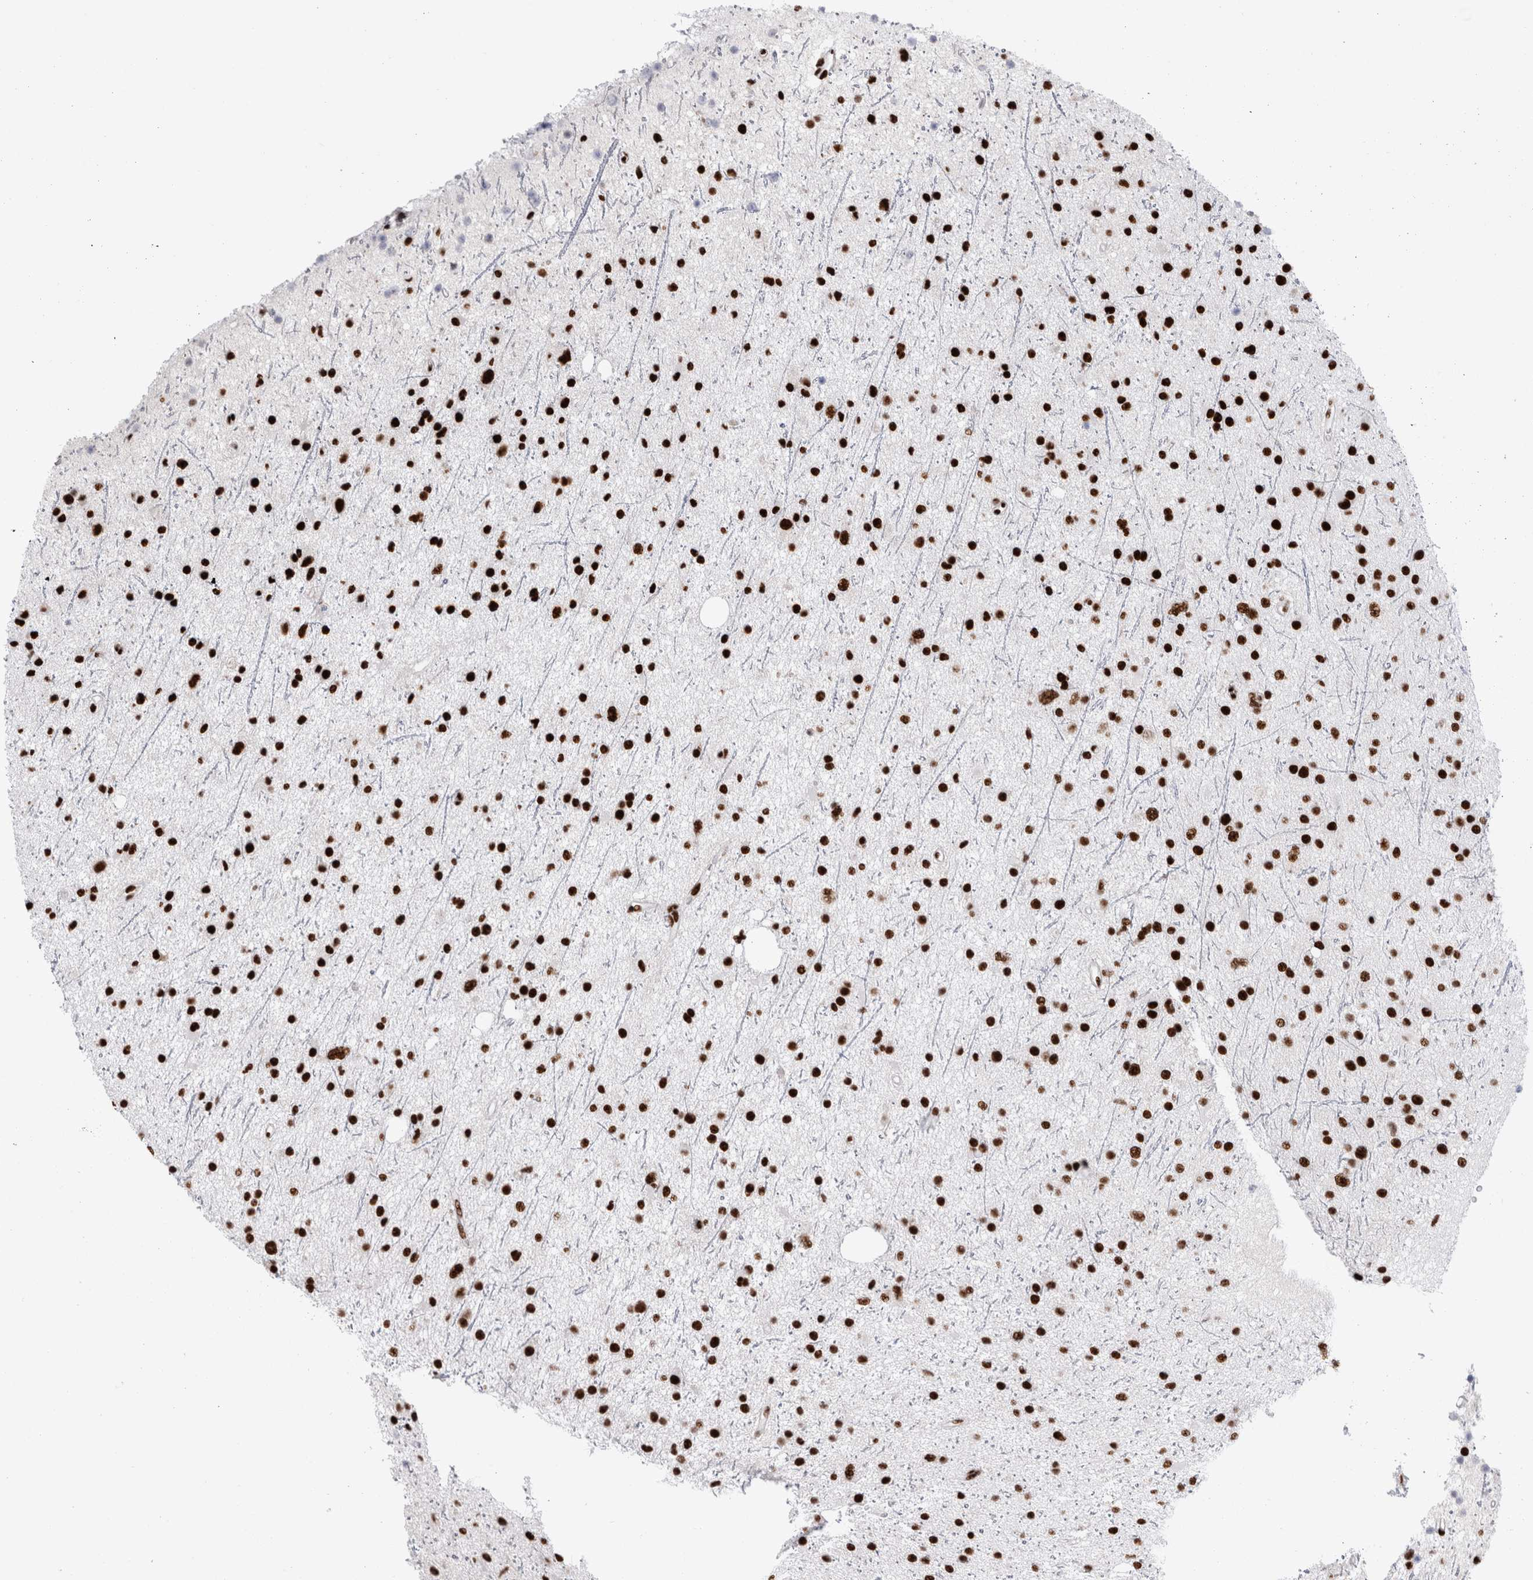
{"staining": {"intensity": "strong", "quantity": ">75%", "location": "nuclear"}, "tissue": "glioma", "cell_type": "Tumor cells", "image_type": "cancer", "snomed": [{"axis": "morphology", "description": "Glioma, malignant, Low grade"}, {"axis": "topography", "description": "Cerebral cortex"}], "caption": "A photomicrograph of human malignant glioma (low-grade) stained for a protein reveals strong nuclear brown staining in tumor cells. The staining is performed using DAB (3,3'-diaminobenzidine) brown chromogen to label protein expression. The nuclei are counter-stained blue using hematoxylin.", "gene": "RBM6", "patient": {"sex": "female", "age": 39}}